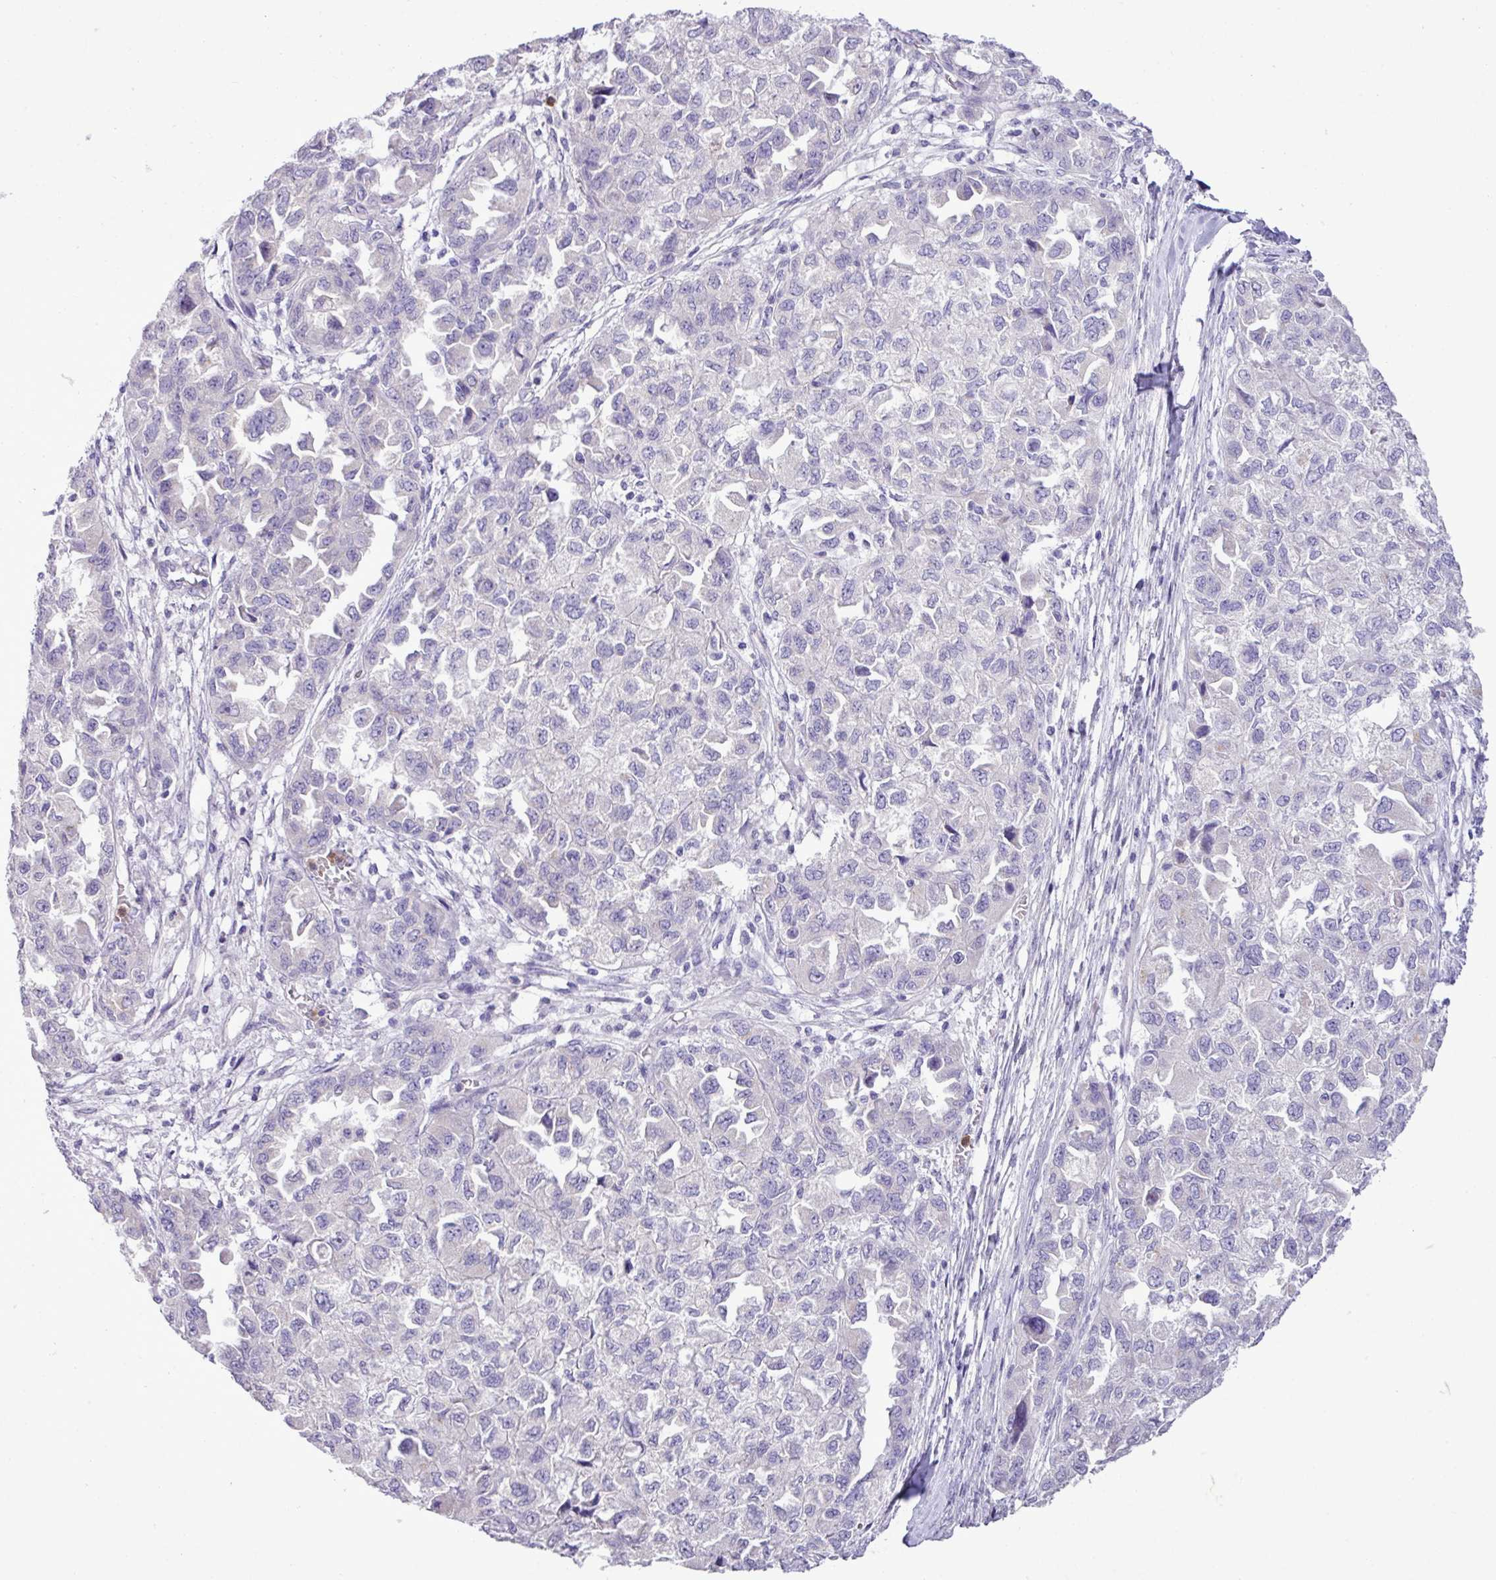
{"staining": {"intensity": "negative", "quantity": "none", "location": "none"}, "tissue": "ovarian cancer", "cell_type": "Tumor cells", "image_type": "cancer", "snomed": [{"axis": "morphology", "description": "Cystadenocarcinoma, serous, NOS"}, {"axis": "topography", "description": "Ovary"}], "caption": "High power microscopy photomicrograph of an immunohistochemistry histopathology image of ovarian cancer, revealing no significant positivity in tumor cells. (Brightfield microscopy of DAB immunohistochemistry at high magnification).", "gene": "ZSCAN5A", "patient": {"sex": "female", "age": 84}}